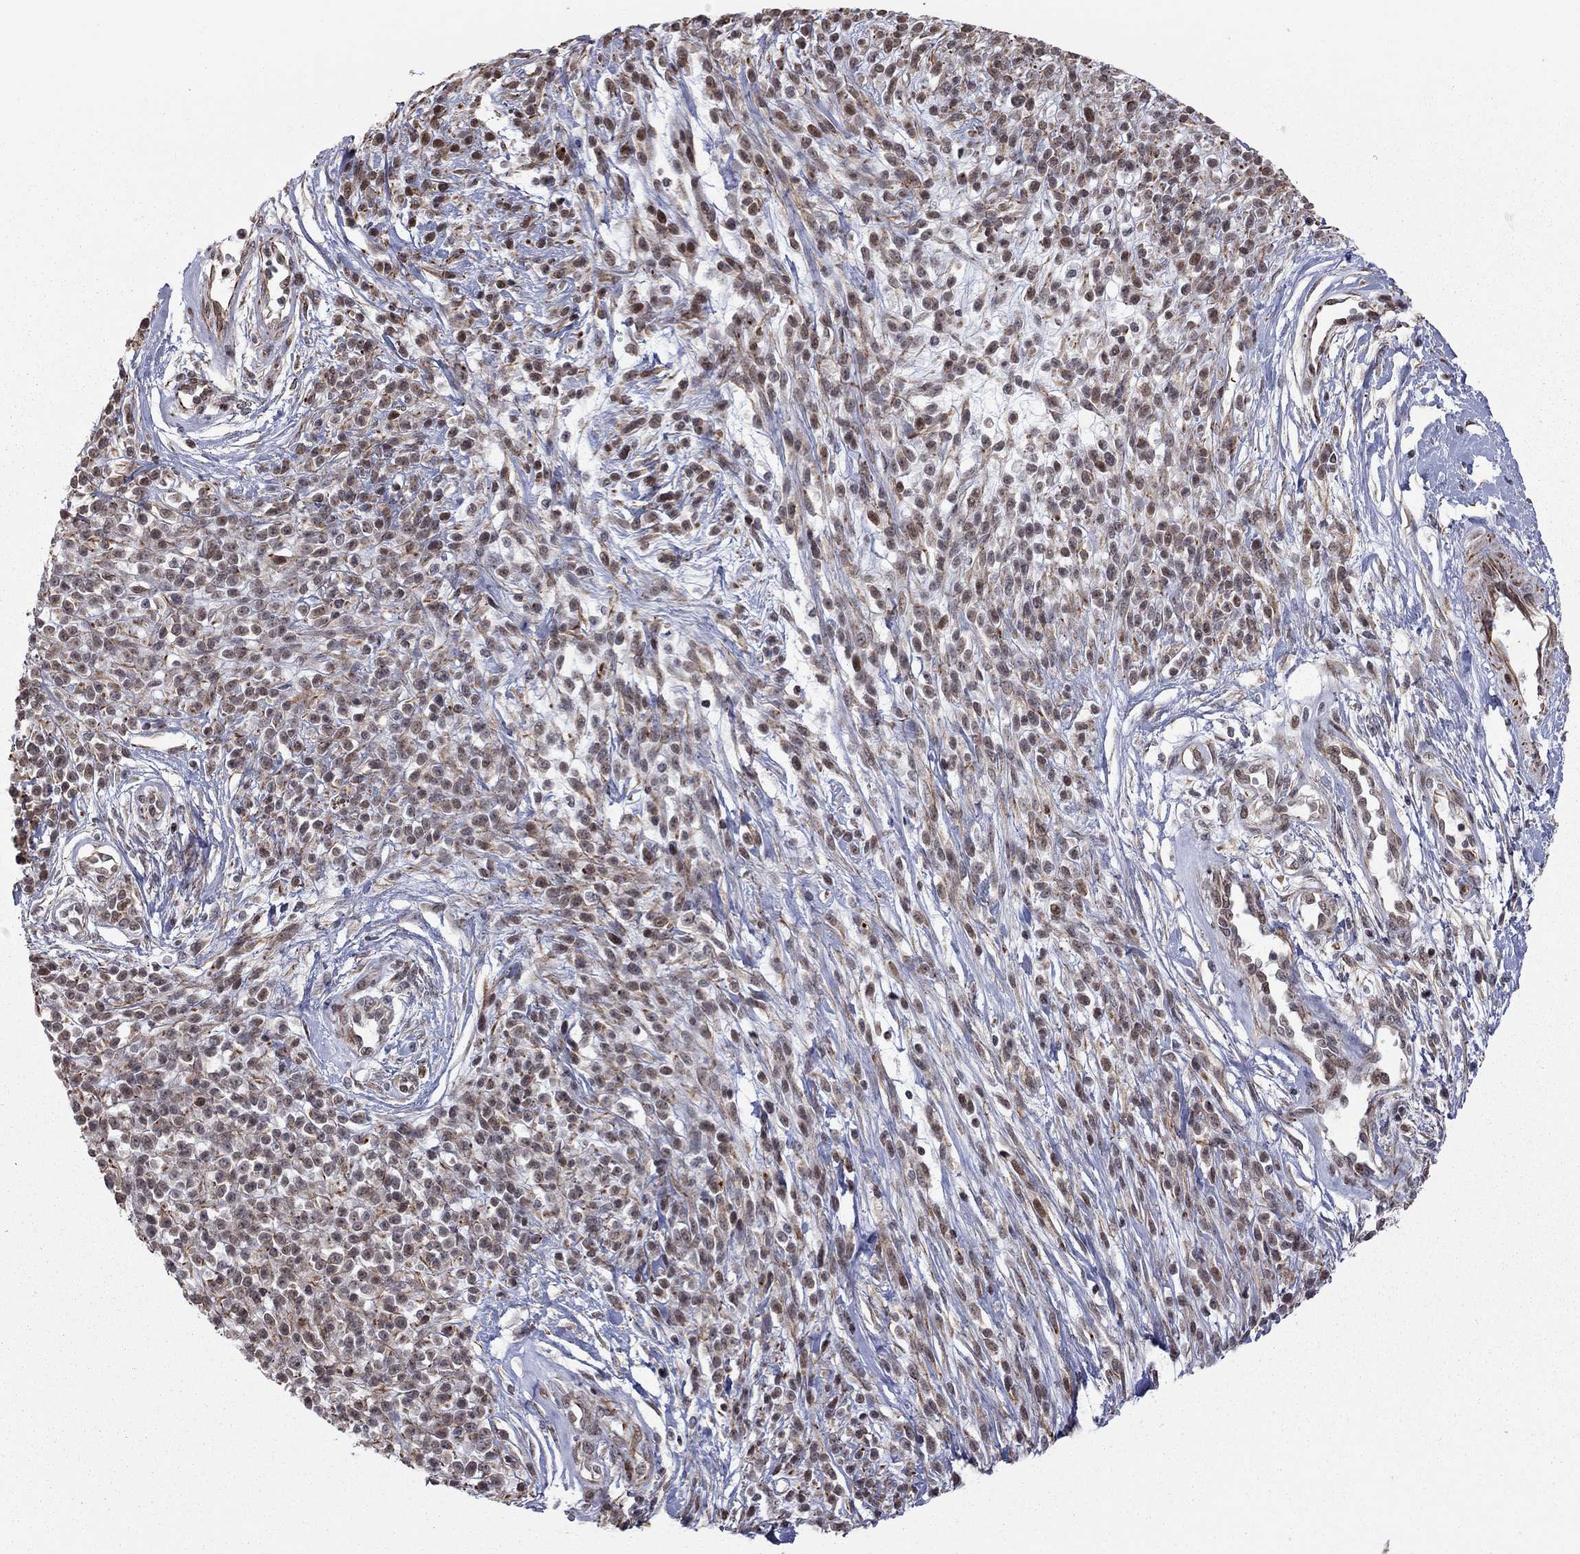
{"staining": {"intensity": "weak", "quantity": "<25%", "location": "cytoplasmic/membranous"}, "tissue": "melanoma", "cell_type": "Tumor cells", "image_type": "cancer", "snomed": [{"axis": "morphology", "description": "Malignant melanoma, NOS"}, {"axis": "topography", "description": "Skin"}, {"axis": "topography", "description": "Skin of trunk"}], "caption": "Malignant melanoma was stained to show a protein in brown. There is no significant expression in tumor cells.", "gene": "MTNR1B", "patient": {"sex": "male", "age": 74}}